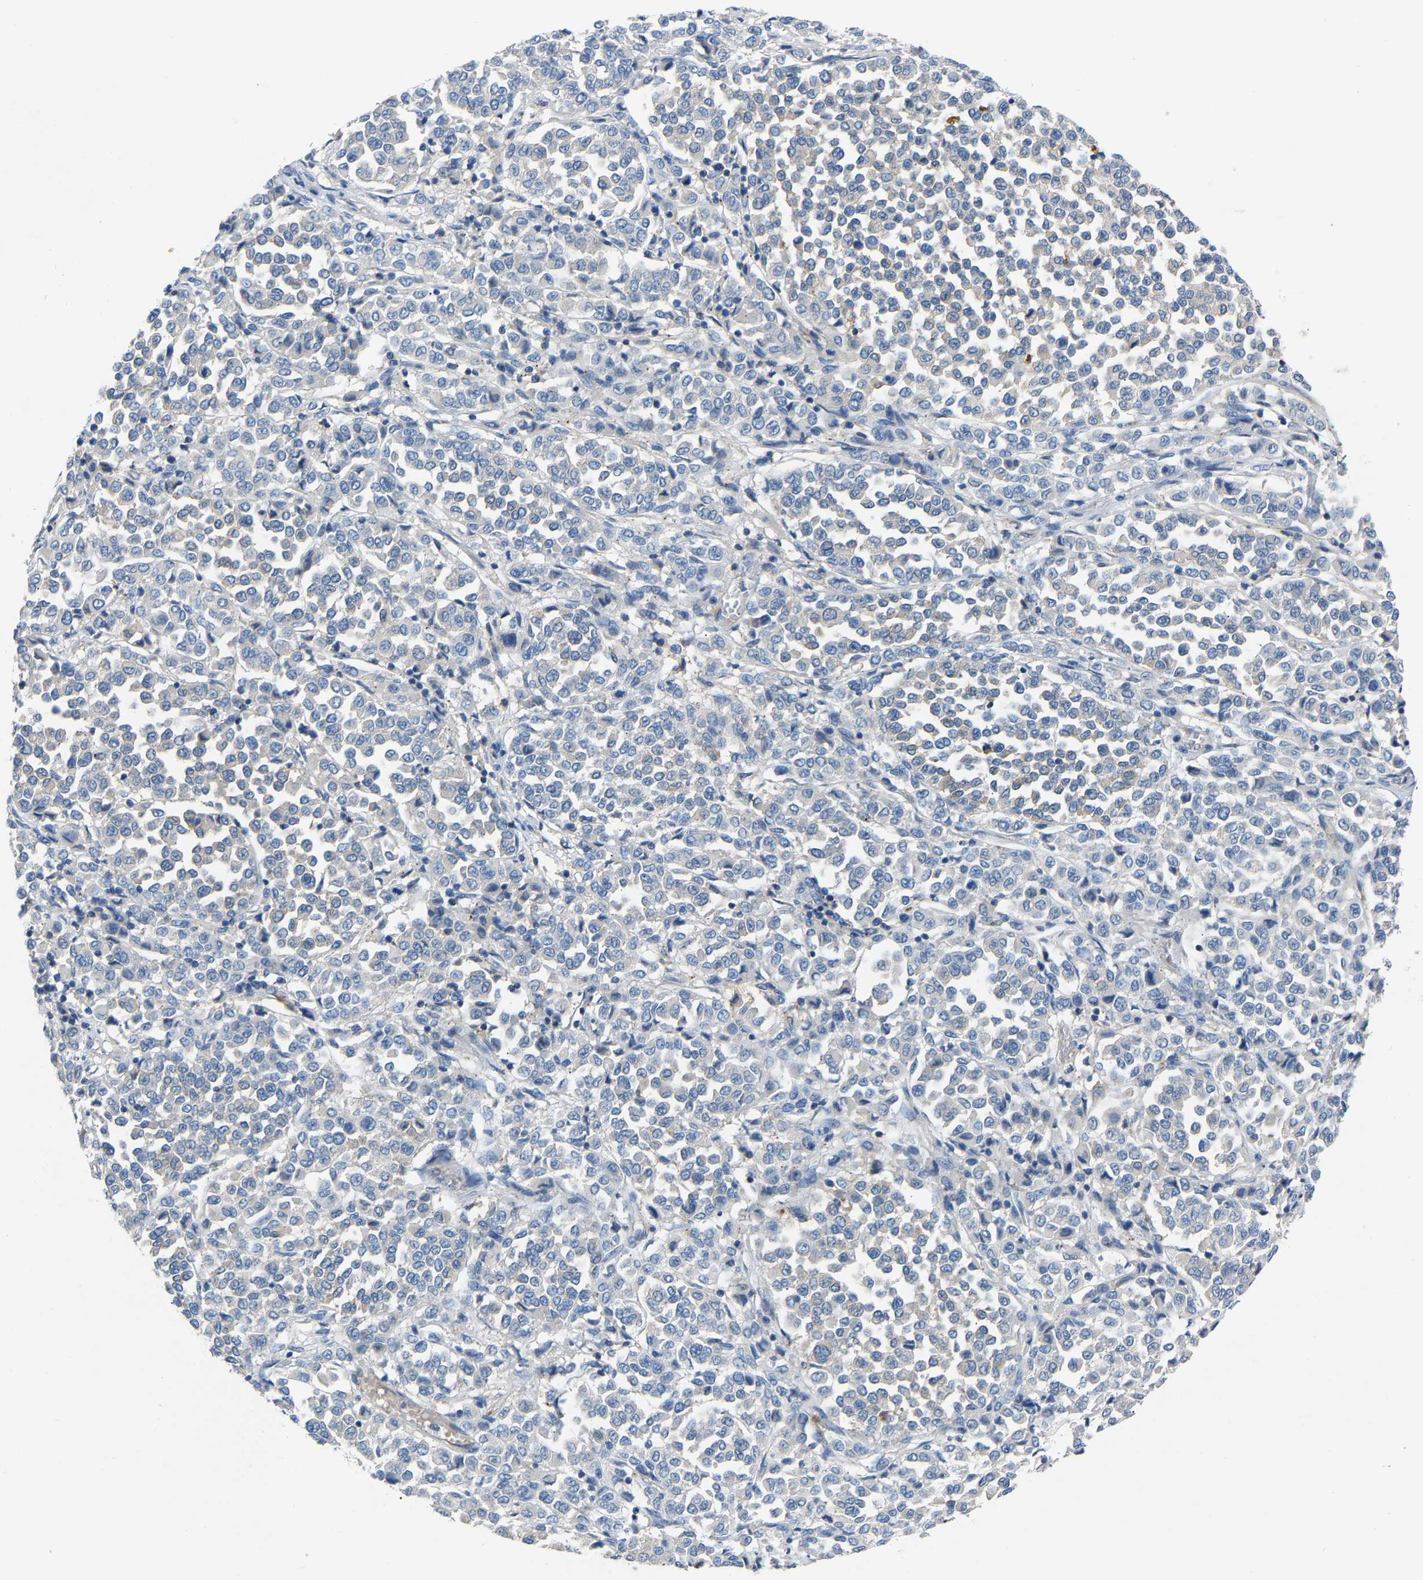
{"staining": {"intensity": "negative", "quantity": "none", "location": "none"}, "tissue": "melanoma", "cell_type": "Tumor cells", "image_type": "cancer", "snomed": [{"axis": "morphology", "description": "Malignant melanoma, Metastatic site"}, {"axis": "topography", "description": "Pancreas"}], "caption": "A high-resolution photomicrograph shows immunohistochemistry staining of malignant melanoma (metastatic site), which exhibits no significant positivity in tumor cells.", "gene": "DNAAF5", "patient": {"sex": "female", "age": 30}}